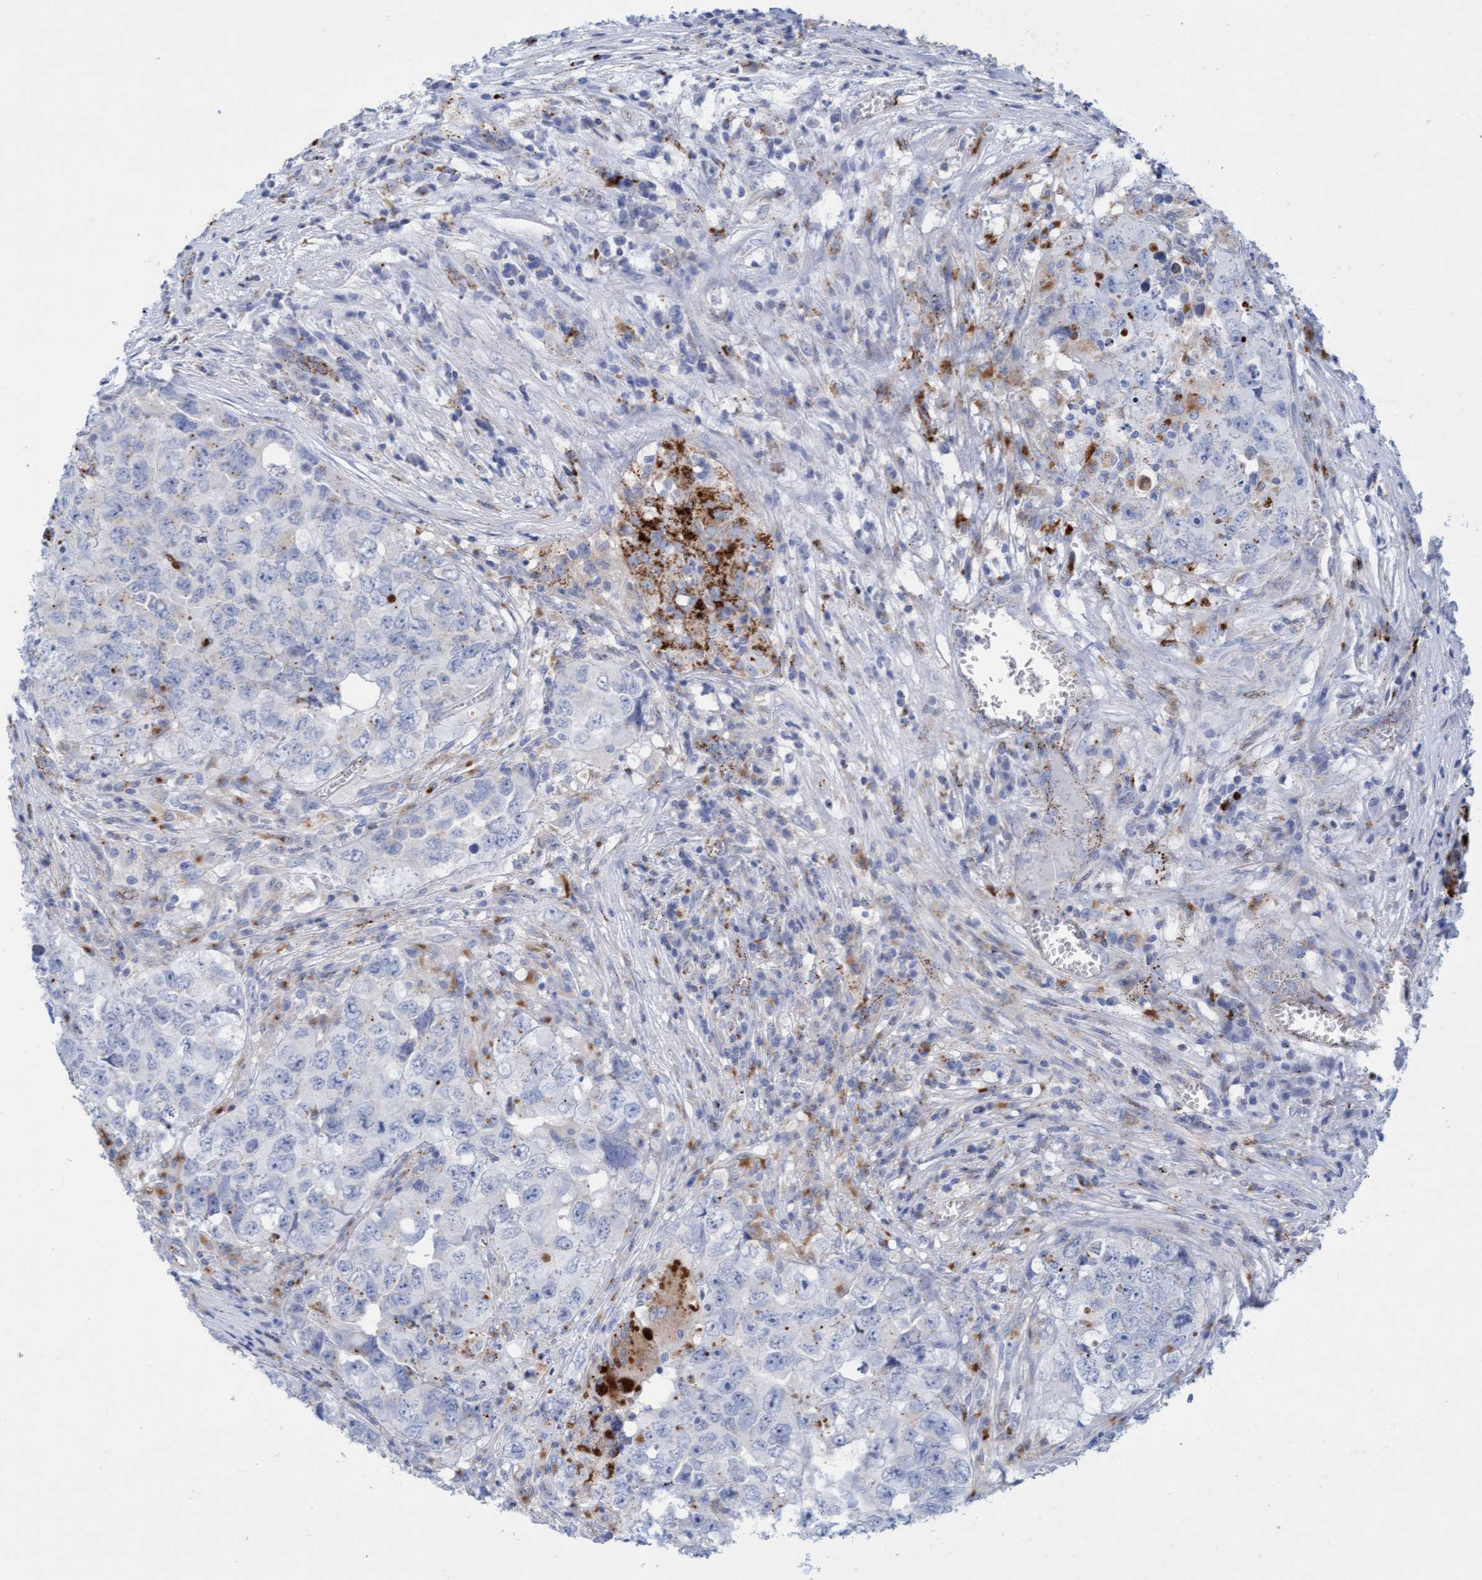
{"staining": {"intensity": "negative", "quantity": "none", "location": "none"}, "tissue": "testis cancer", "cell_type": "Tumor cells", "image_type": "cancer", "snomed": [{"axis": "morphology", "description": "Seminoma, NOS"}, {"axis": "morphology", "description": "Carcinoma, Embryonal, NOS"}, {"axis": "topography", "description": "Testis"}], "caption": "Testis cancer stained for a protein using immunohistochemistry demonstrates no expression tumor cells.", "gene": "SGSH", "patient": {"sex": "male", "age": 43}}